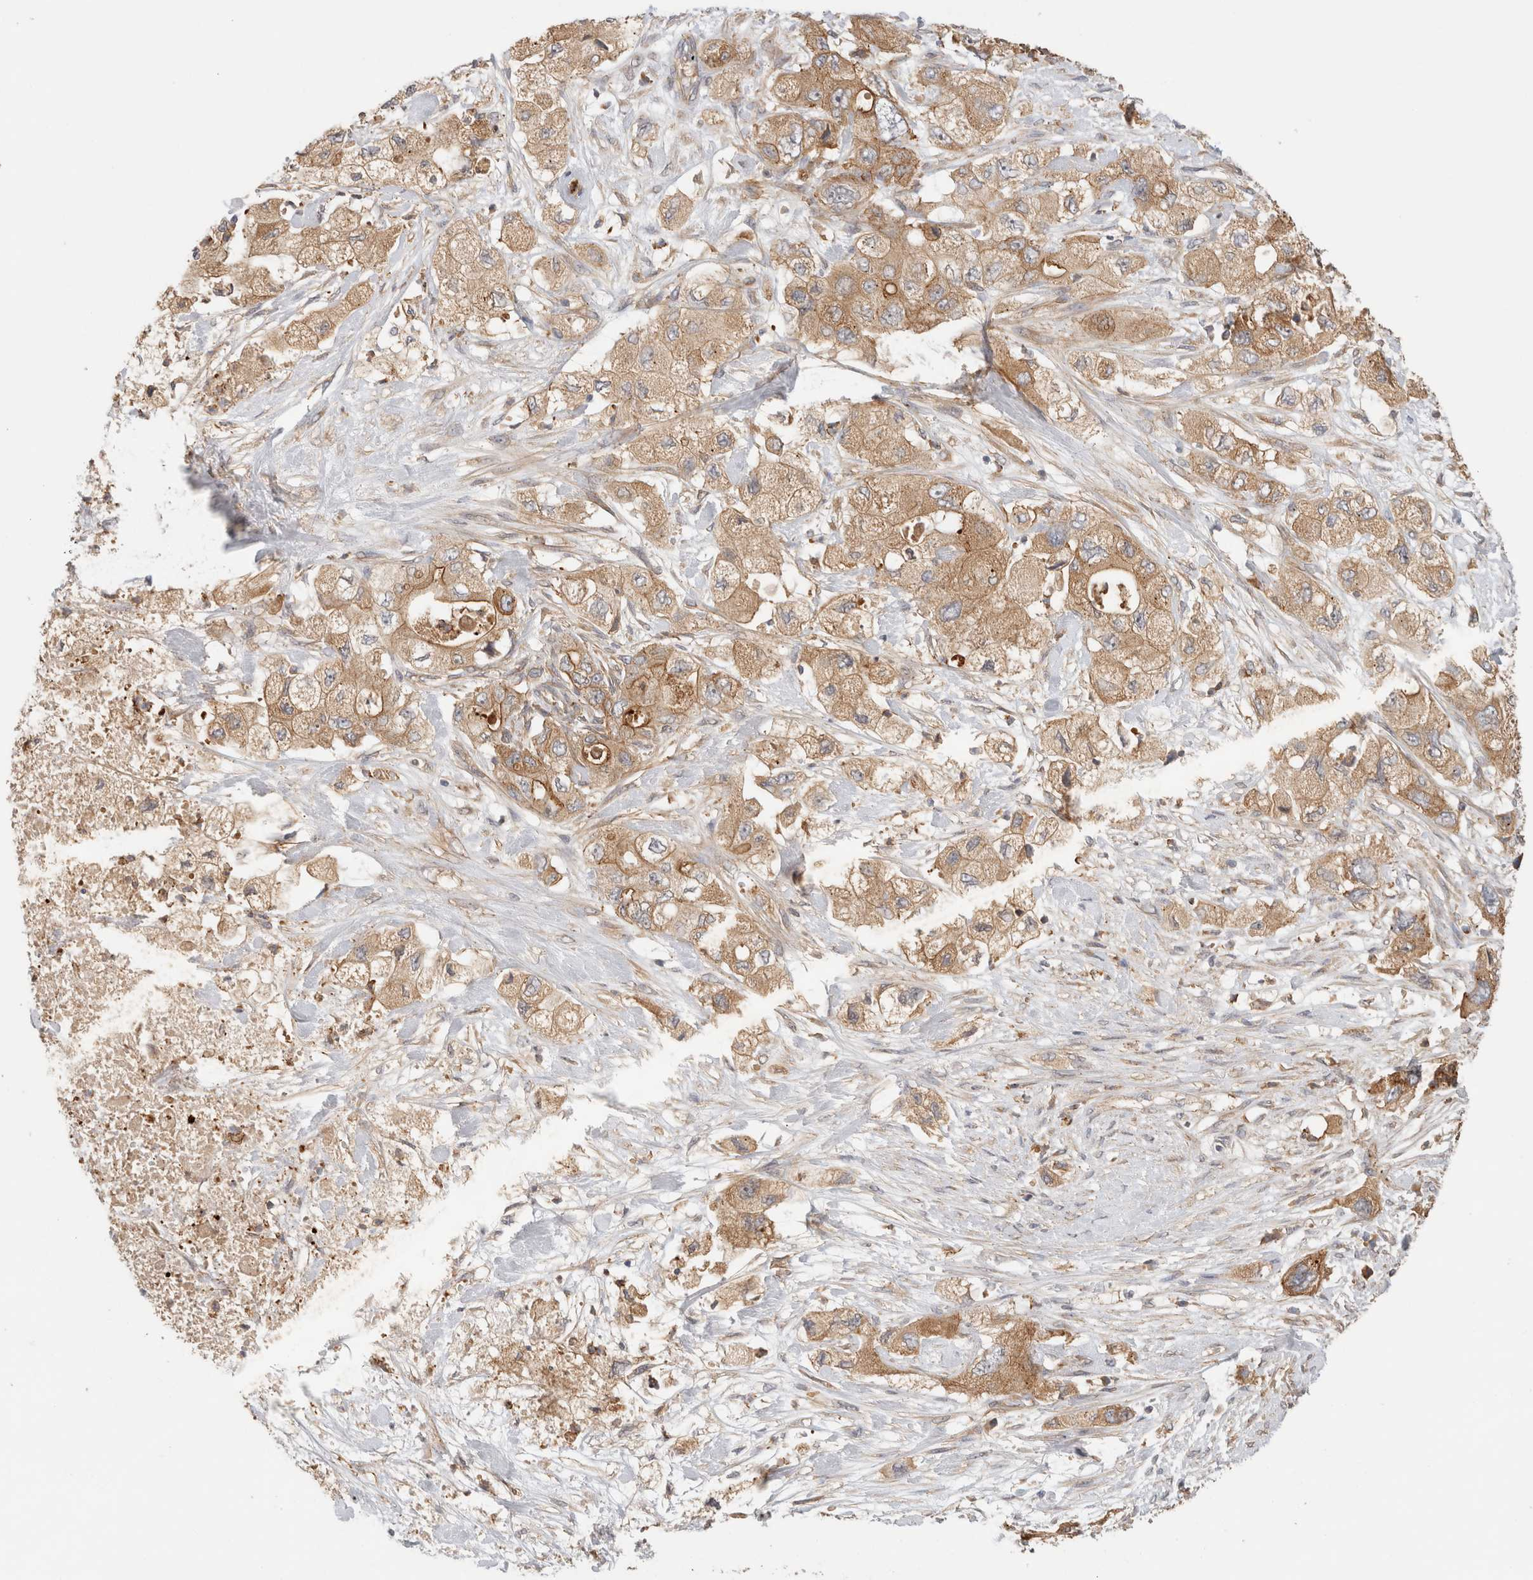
{"staining": {"intensity": "moderate", "quantity": ">75%", "location": "cytoplasmic/membranous"}, "tissue": "pancreatic cancer", "cell_type": "Tumor cells", "image_type": "cancer", "snomed": [{"axis": "morphology", "description": "Adenocarcinoma, NOS"}, {"axis": "topography", "description": "Pancreas"}], "caption": "This is an image of IHC staining of pancreatic adenocarcinoma, which shows moderate staining in the cytoplasmic/membranous of tumor cells.", "gene": "SGK3", "patient": {"sex": "female", "age": 73}}